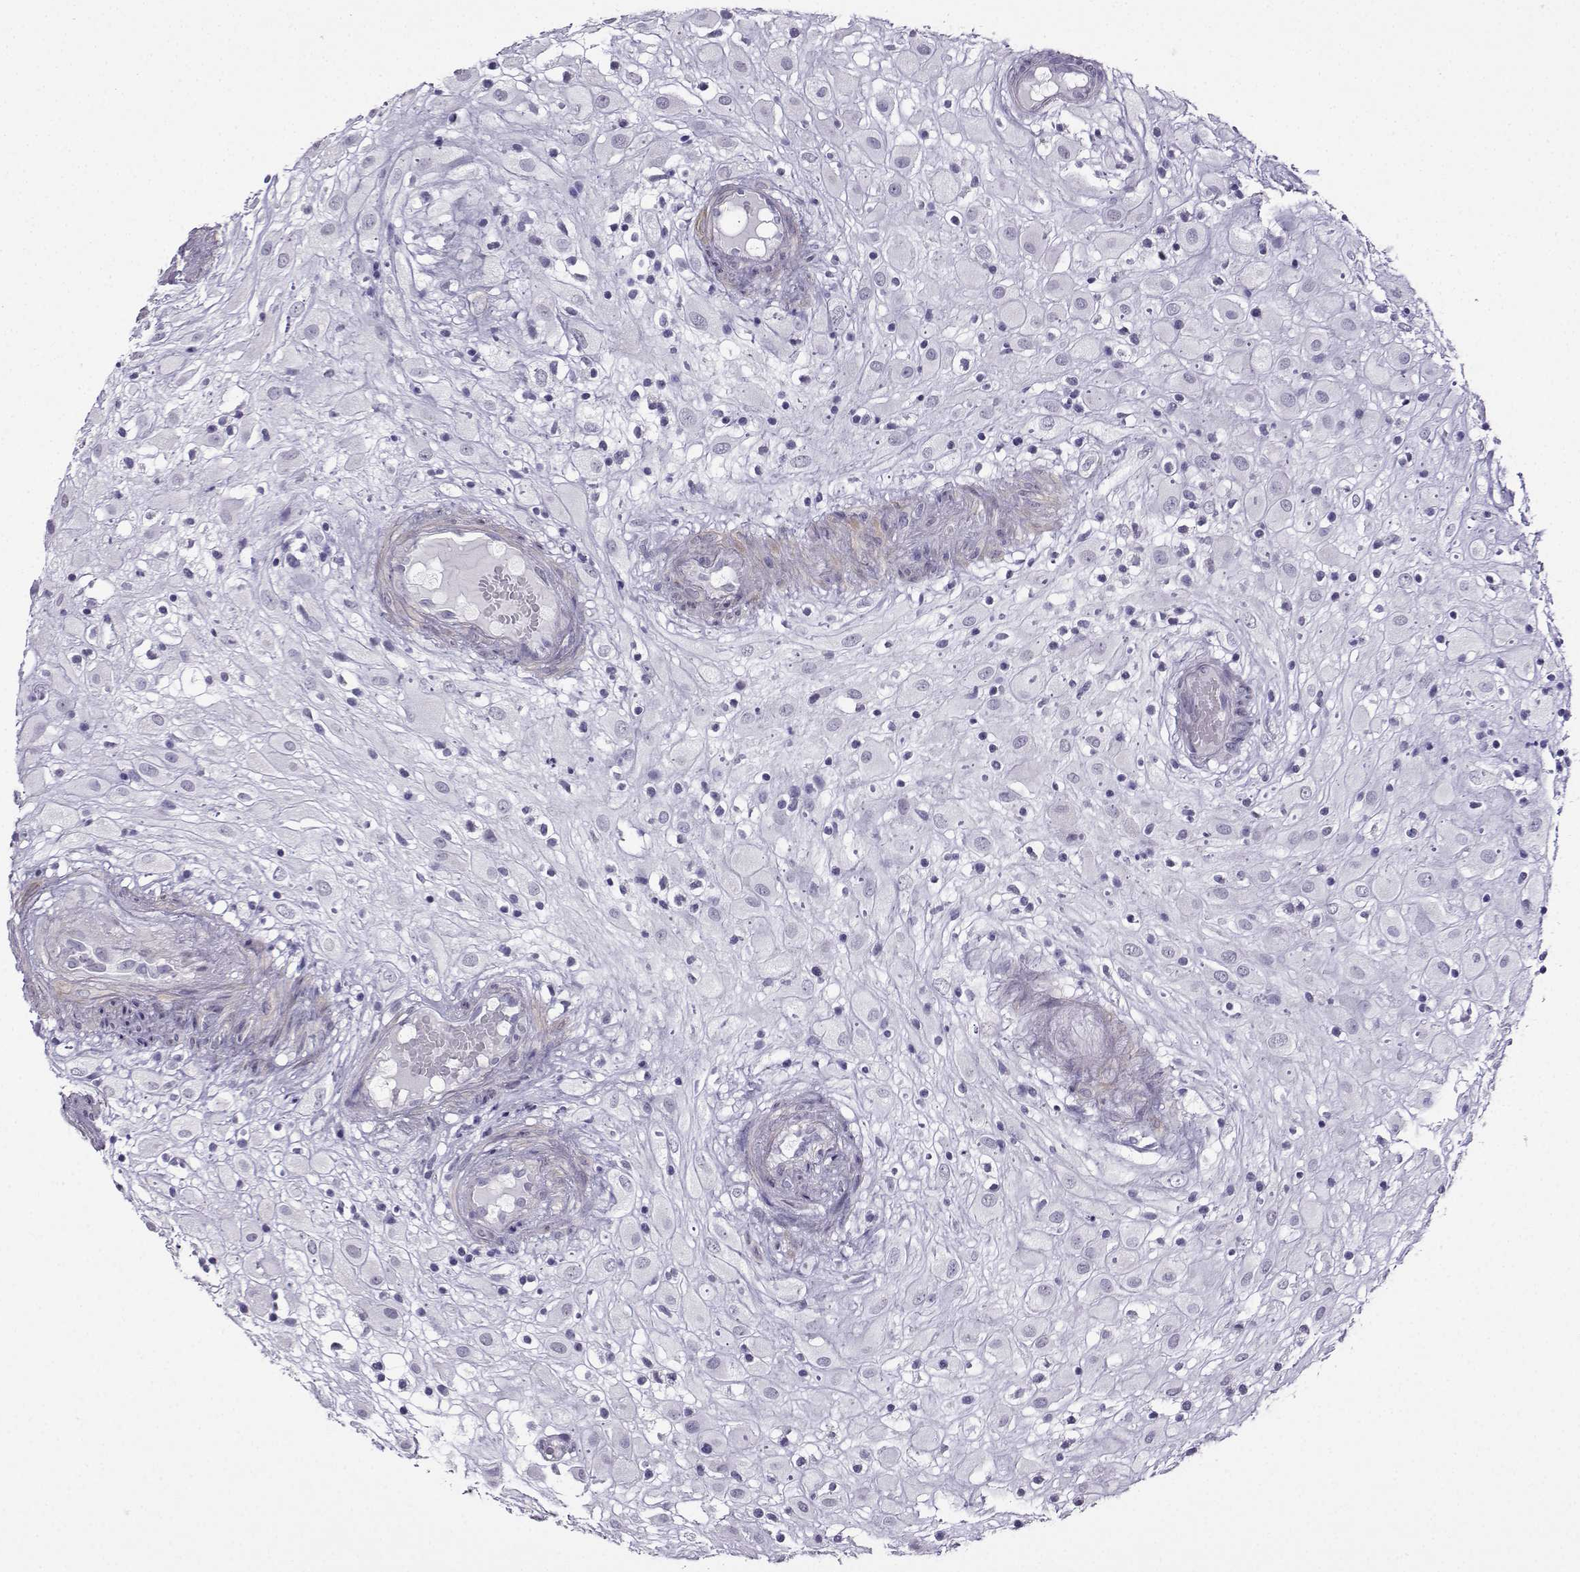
{"staining": {"intensity": "negative", "quantity": "none", "location": "none"}, "tissue": "placenta", "cell_type": "Decidual cells", "image_type": "normal", "snomed": [{"axis": "morphology", "description": "Normal tissue, NOS"}, {"axis": "topography", "description": "Placenta"}], "caption": "DAB immunohistochemical staining of normal human placenta shows no significant expression in decidual cells. Nuclei are stained in blue.", "gene": "KIF17", "patient": {"sex": "female", "age": 24}}